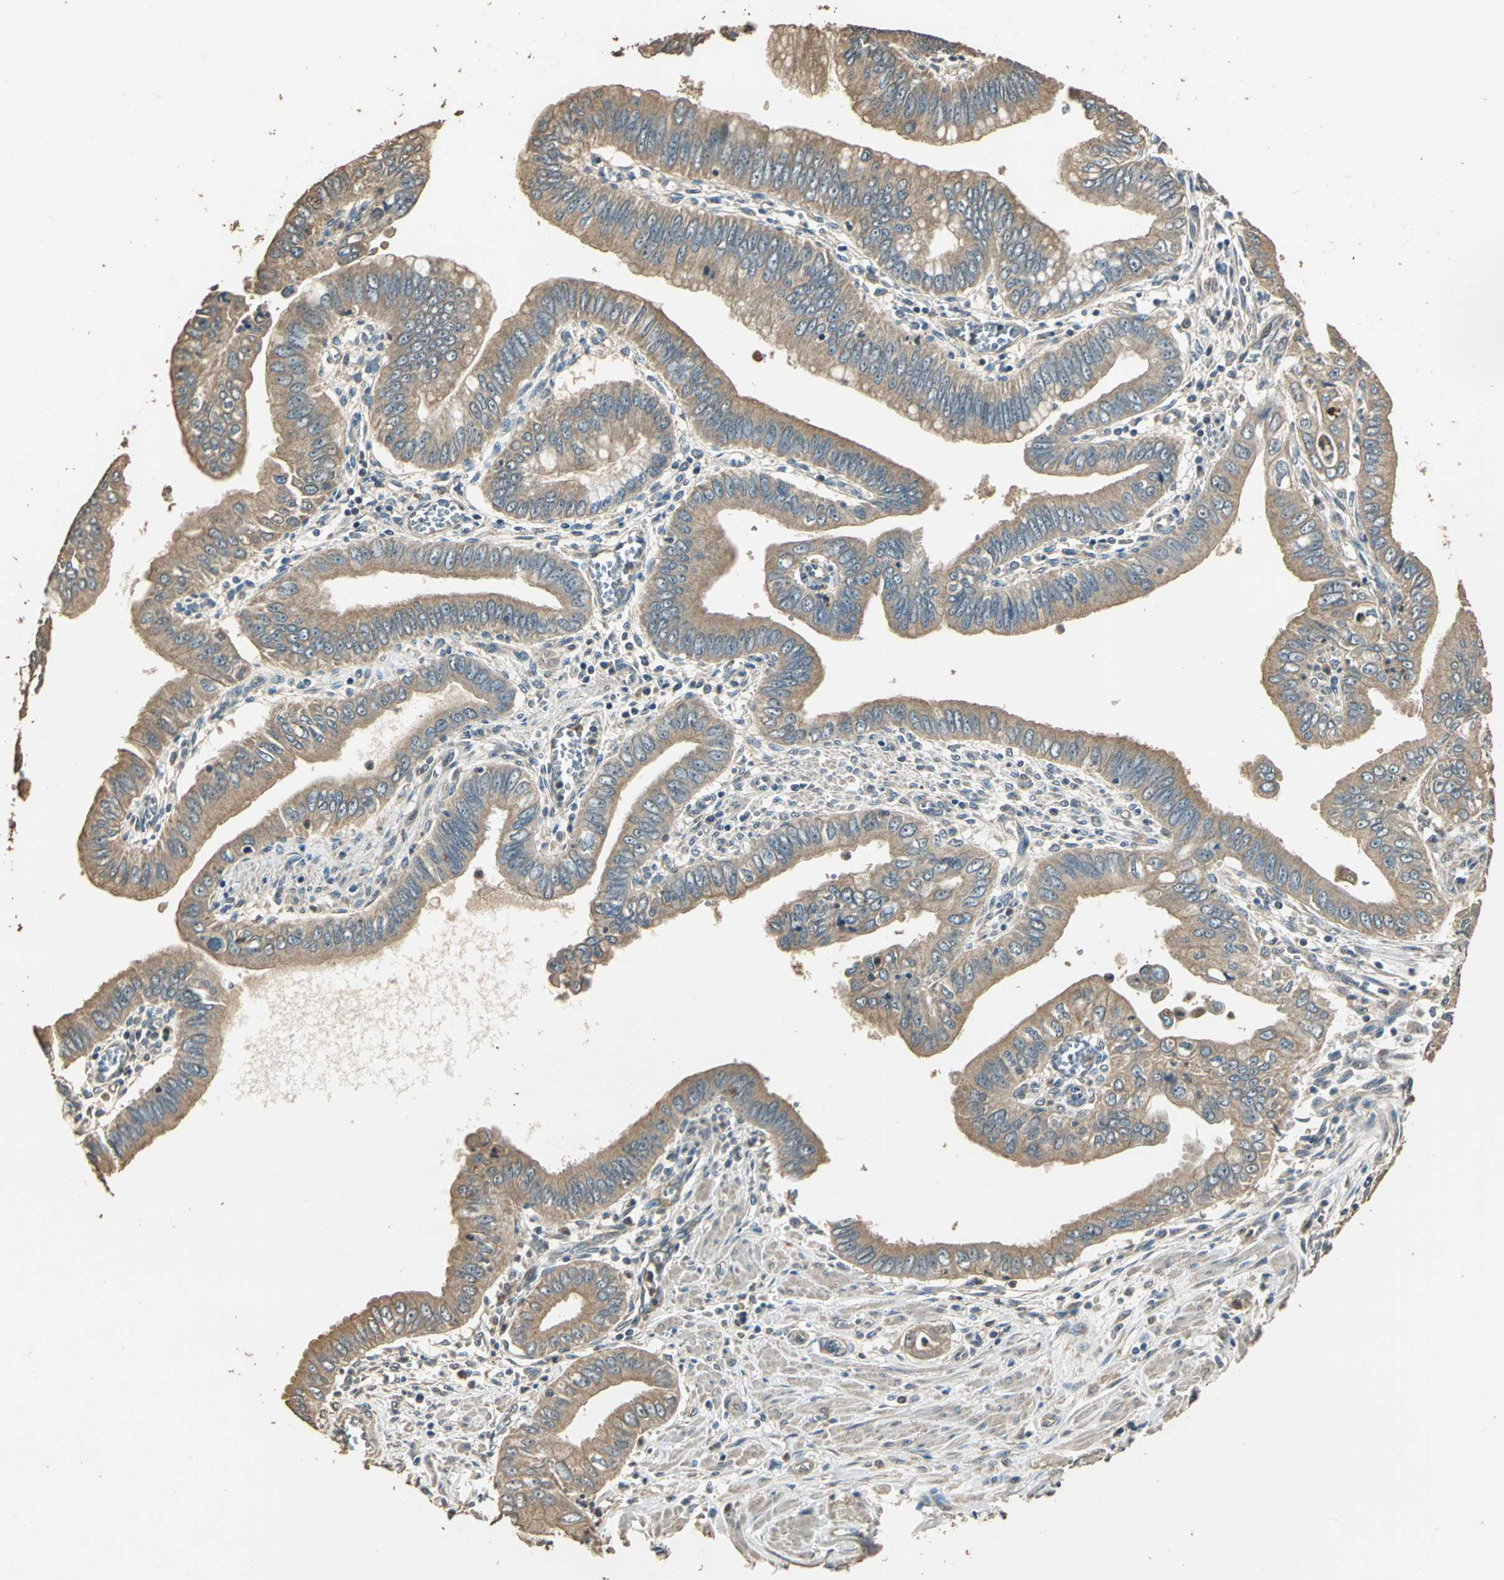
{"staining": {"intensity": "strong", "quantity": ">75%", "location": "cytoplasmic/membranous"}, "tissue": "pancreatic cancer", "cell_type": "Tumor cells", "image_type": "cancer", "snomed": [{"axis": "morphology", "description": "Normal tissue, NOS"}, {"axis": "topography", "description": "Lymph node"}], "caption": "Immunohistochemical staining of human pancreatic cancer shows high levels of strong cytoplasmic/membranous protein expression in about >75% of tumor cells.", "gene": "TMPRSS4", "patient": {"sex": "male", "age": 50}}